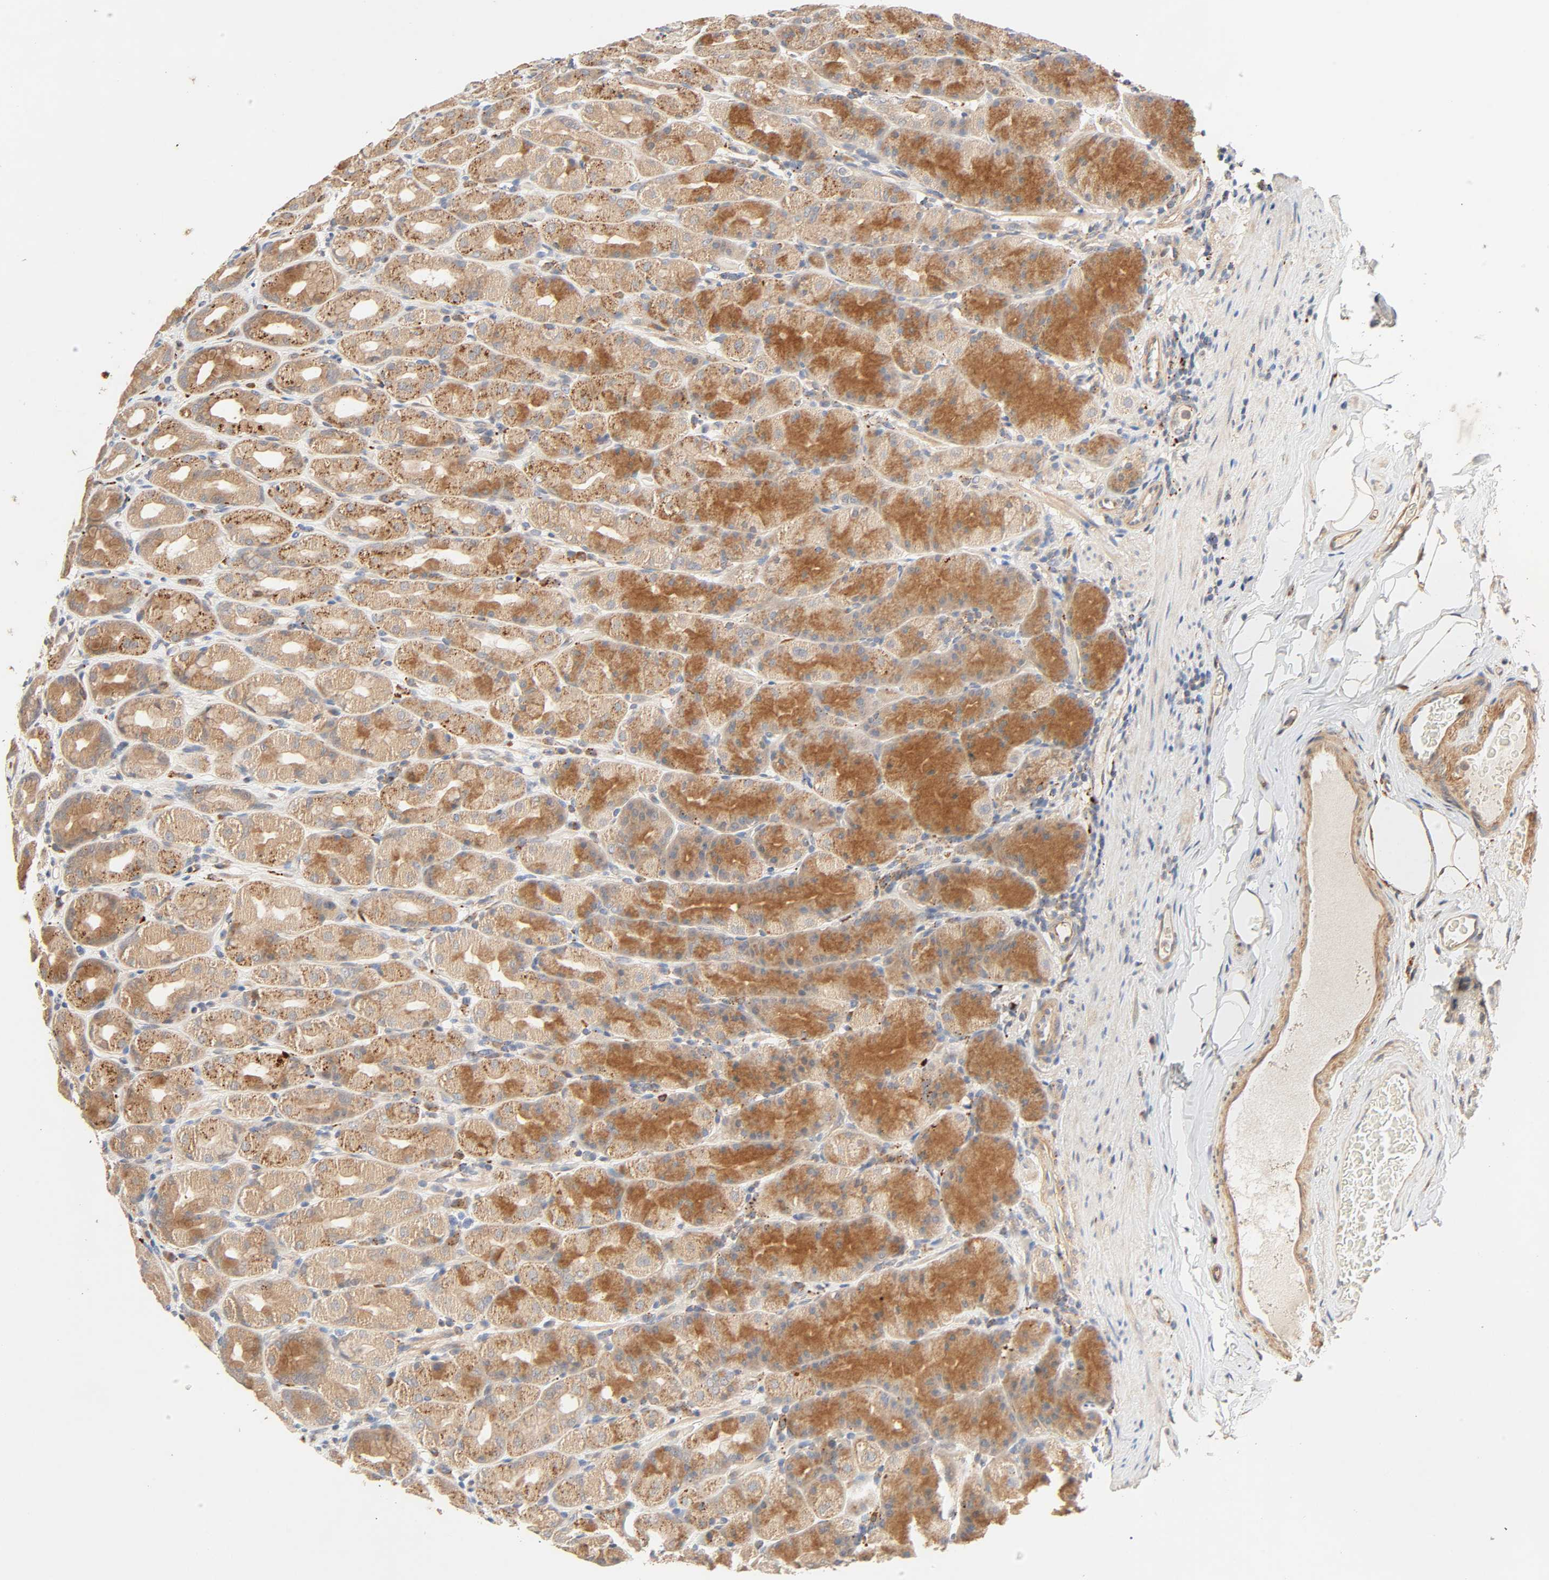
{"staining": {"intensity": "moderate", "quantity": ">75%", "location": "cytoplasmic/membranous"}, "tissue": "stomach", "cell_type": "Glandular cells", "image_type": "normal", "snomed": [{"axis": "morphology", "description": "Normal tissue, NOS"}, {"axis": "topography", "description": "Stomach, upper"}], "caption": "Immunohistochemistry (IHC) photomicrograph of normal stomach: stomach stained using IHC reveals medium levels of moderate protein expression localized specifically in the cytoplasmic/membranous of glandular cells, appearing as a cytoplasmic/membranous brown color.", "gene": "MAPK6", "patient": {"sex": "male", "age": 68}}